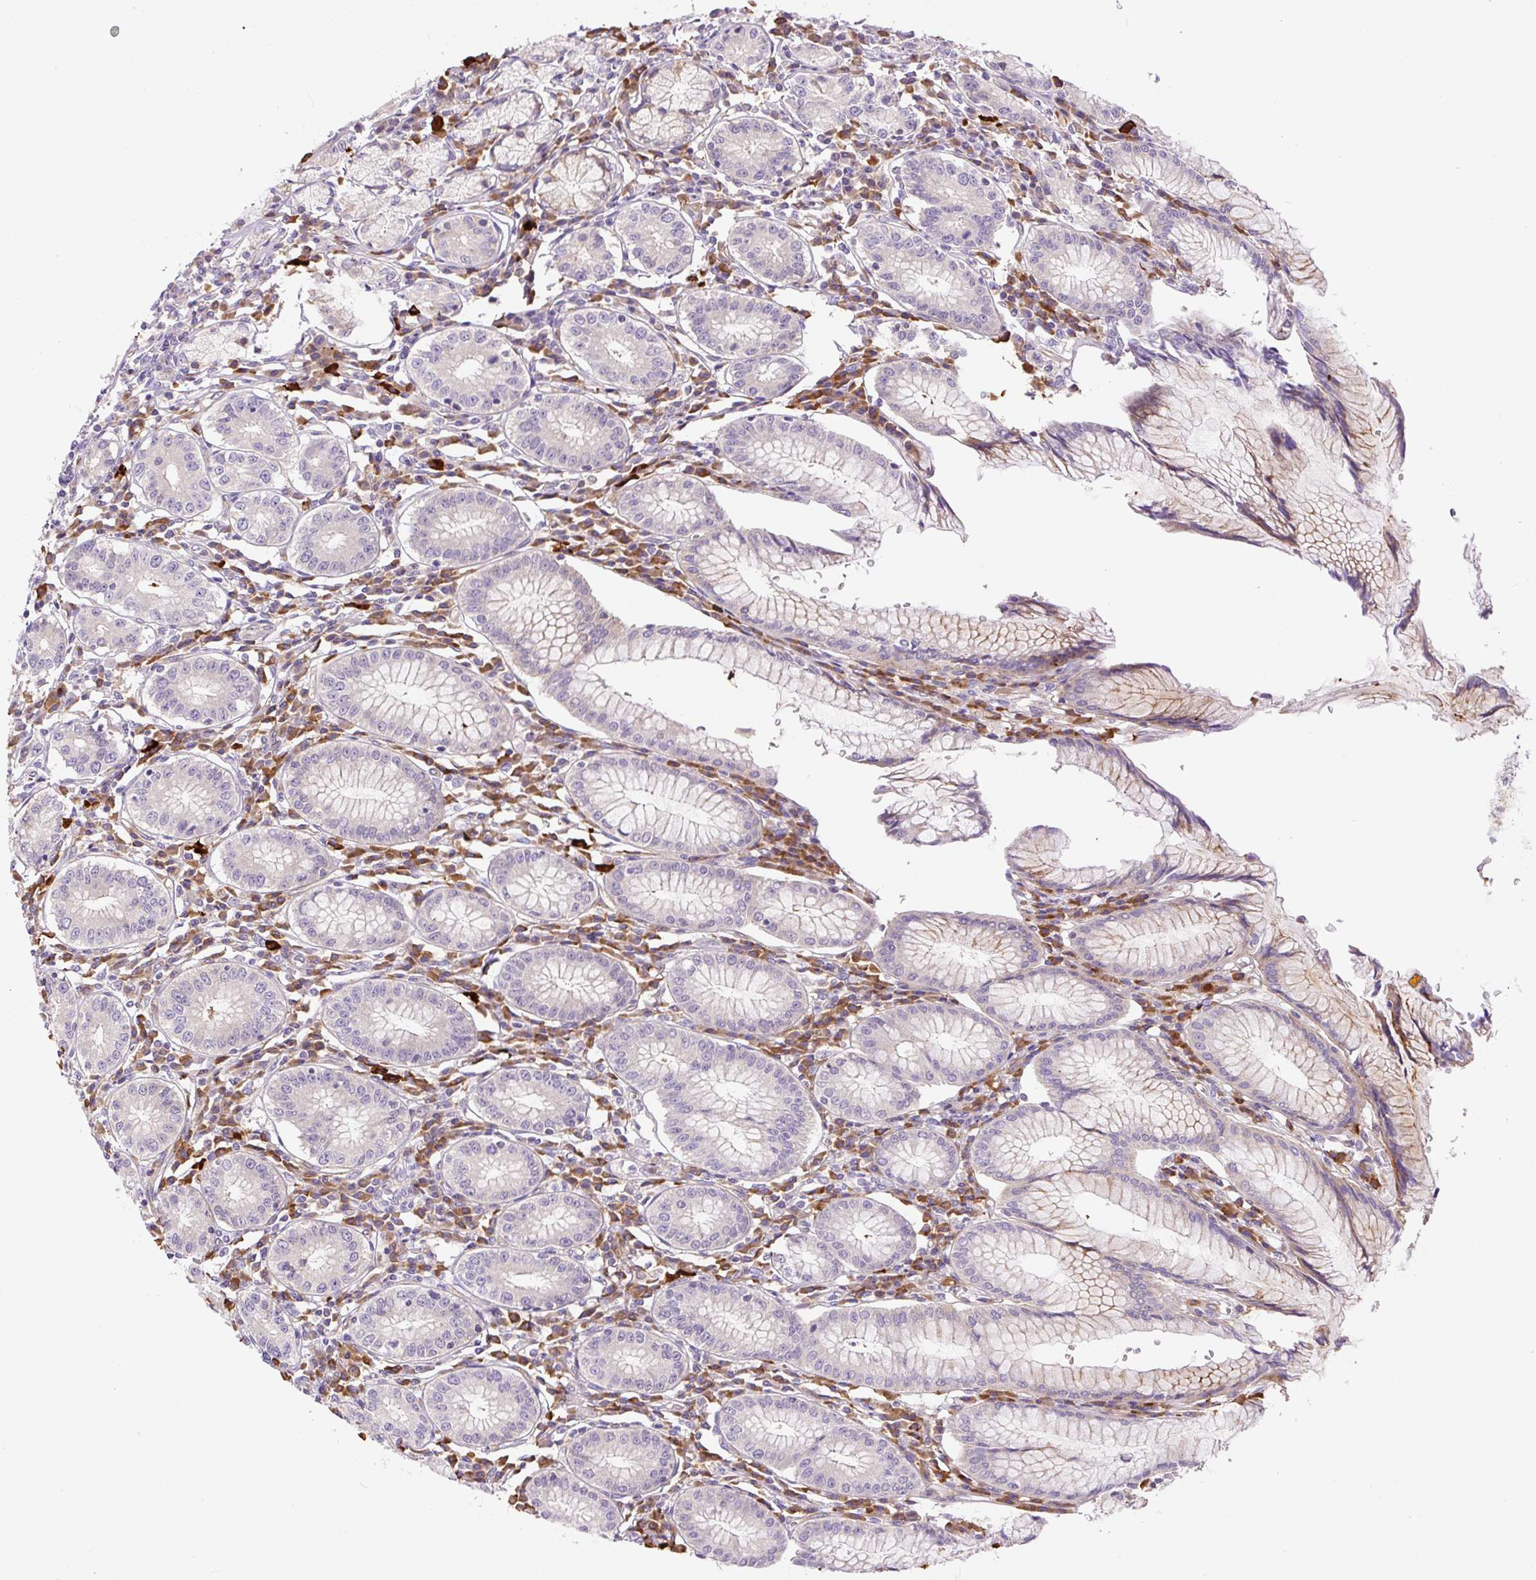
{"staining": {"intensity": "strong", "quantity": "25%-75%", "location": "cytoplasmic/membranous"}, "tissue": "stomach", "cell_type": "Glandular cells", "image_type": "normal", "snomed": [{"axis": "morphology", "description": "Normal tissue, NOS"}, {"axis": "topography", "description": "Stomach"}], "caption": "Stomach stained for a protein reveals strong cytoplasmic/membranous positivity in glandular cells. Nuclei are stained in blue.", "gene": "PPME1", "patient": {"sex": "male", "age": 55}}